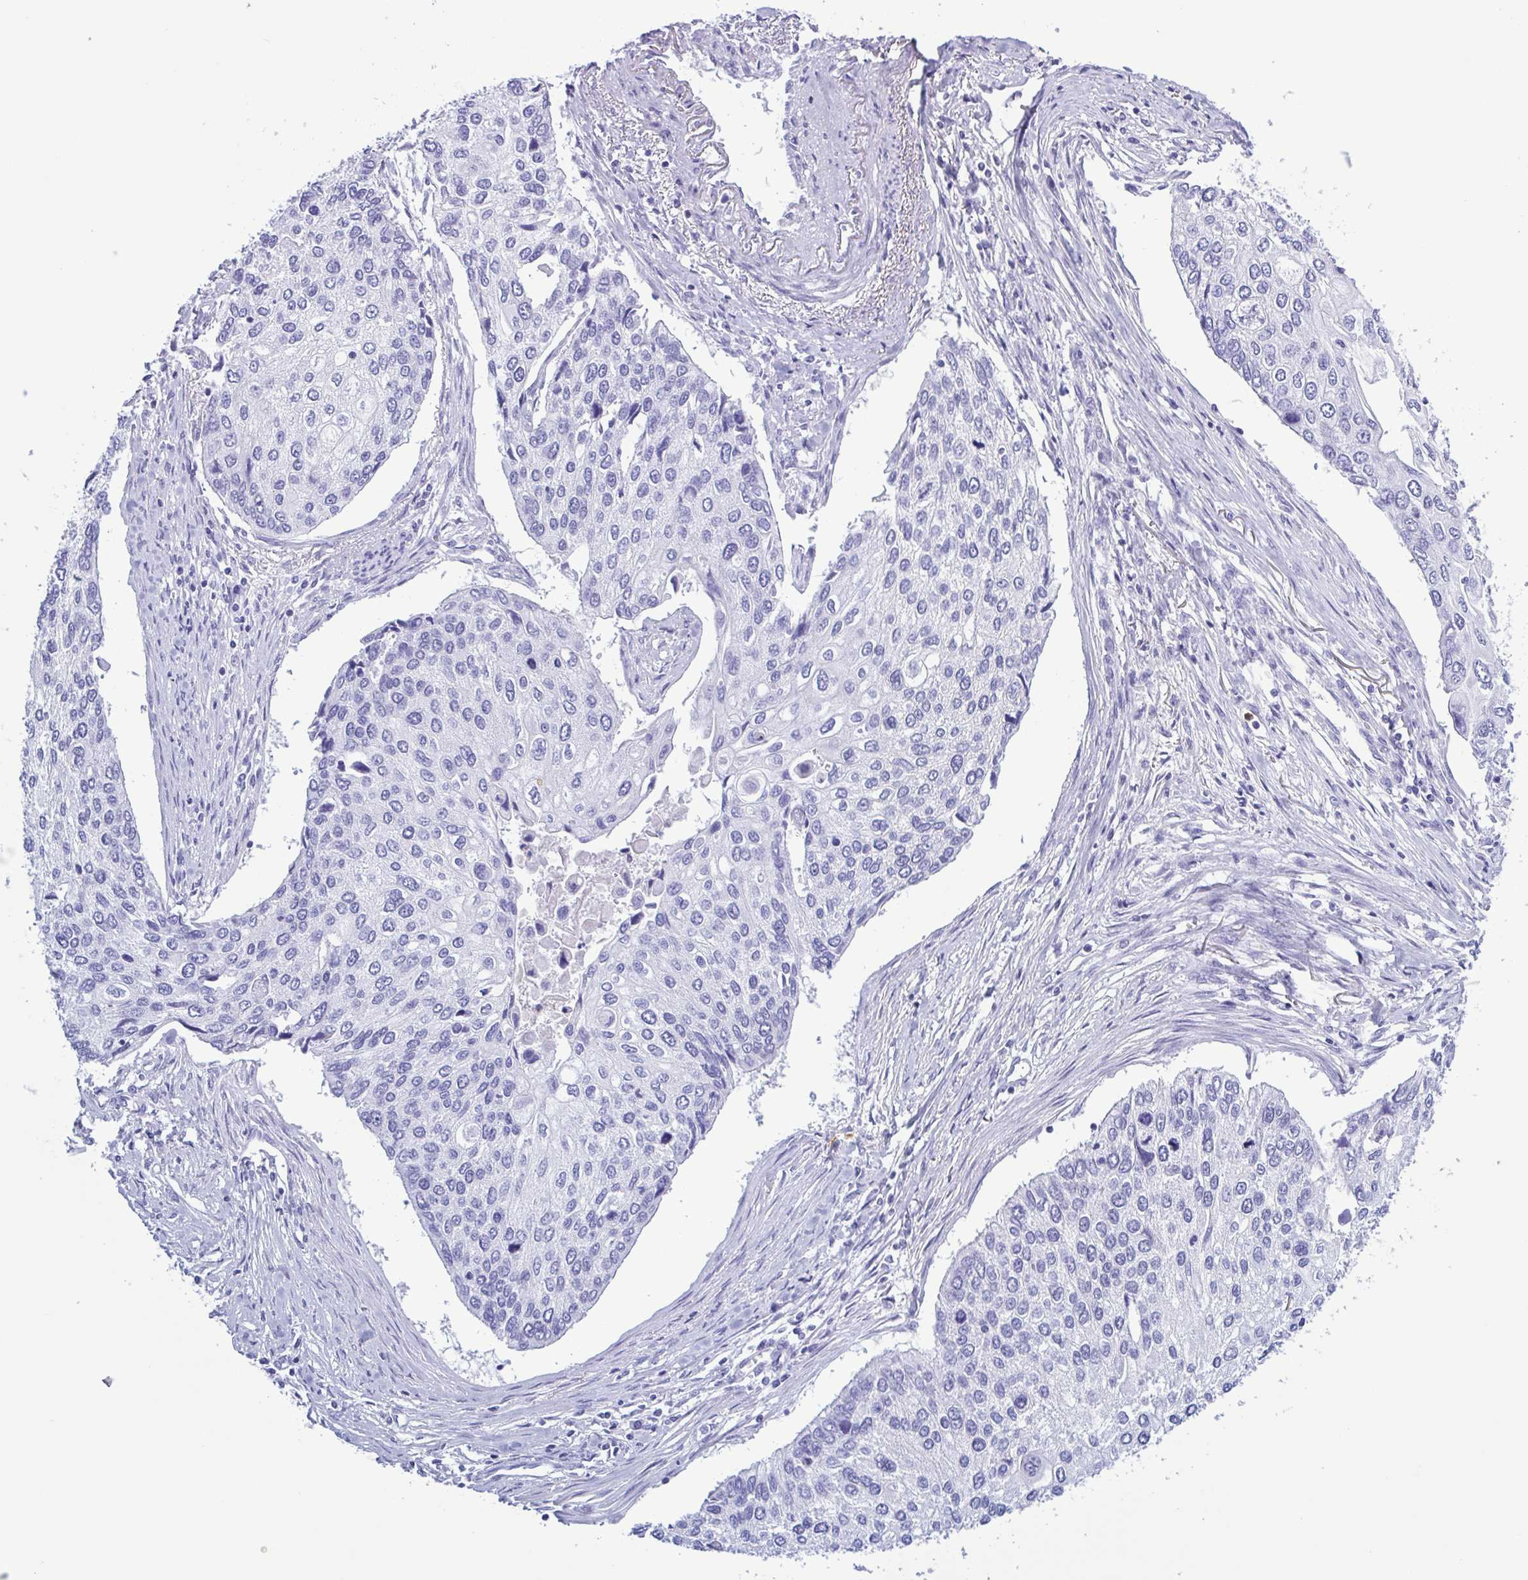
{"staining": {"intensity": "negative", "quantity": "none", "location": "none"}, "tissue": "lung cancer", "cell_type": "Tumor cells", "image_type": "cancer", "snomed": [{"axis": "morphology", "description": "Squamous cell carcinoma, NOS"}, {"axis": "morphology", "description": "Squamous cell carcinoma, metastatic, NOS"}, {"axis": "topography", "description": "Lung"}], "caption": "High magnification brightfield microscopy of lung cancer stained with DAB (3,3'-diaminobenzidine) (brown) and counterstained with hematoxylin (blue): tumor cells show no significant expression. Nuclei are stained in blue.", "gene": "LTF", "patient": {"sex": "male", "age": 63}}